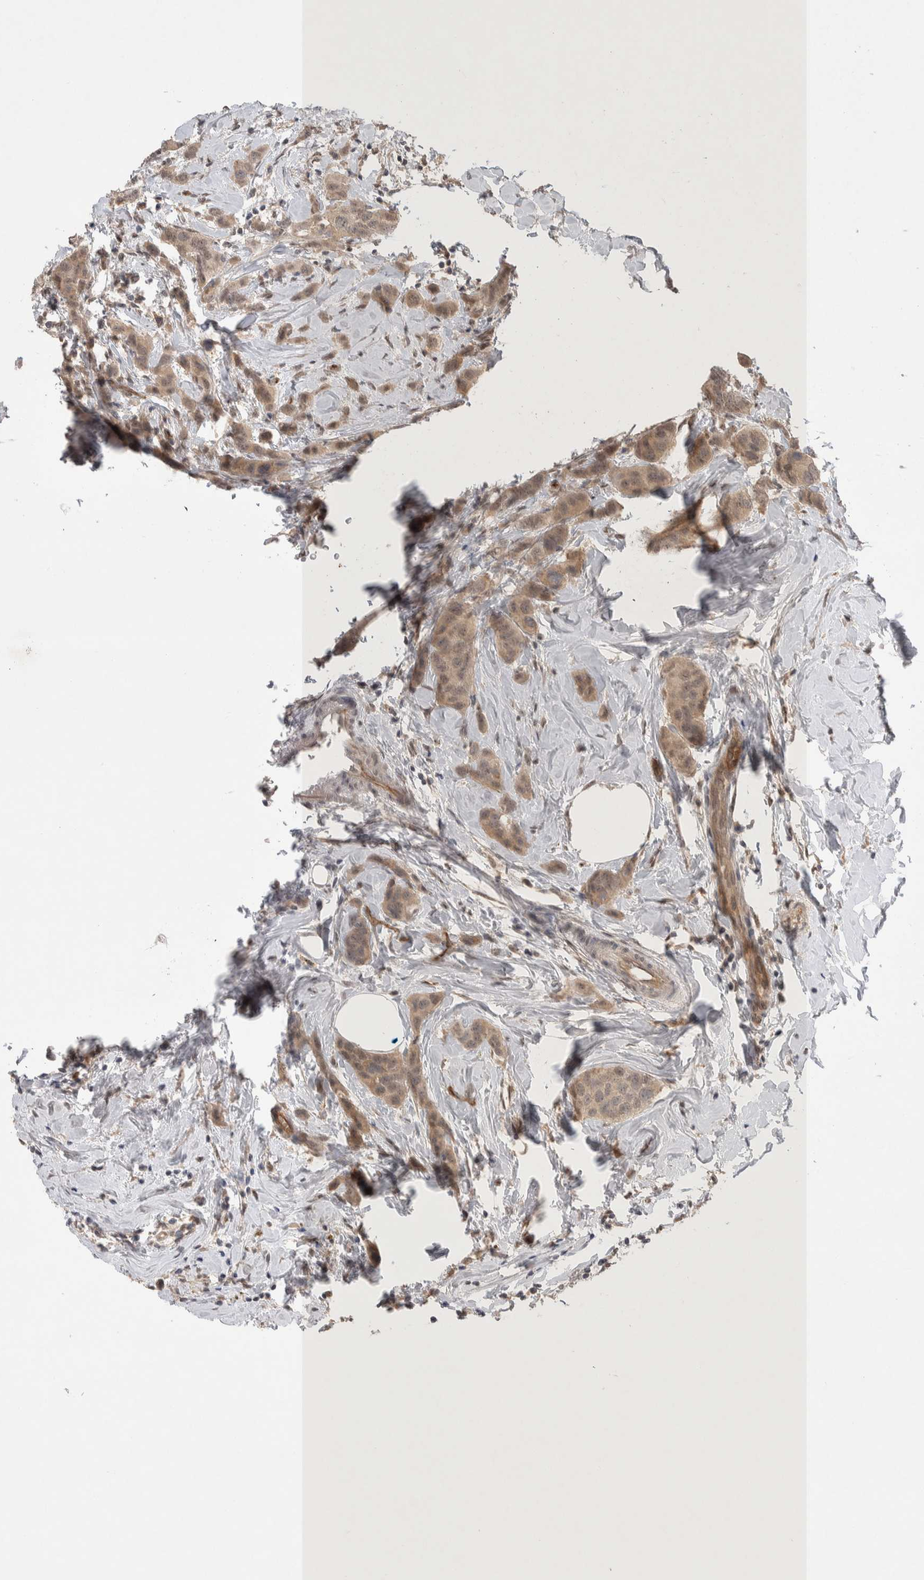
{"staining": {"intensity": "weak", "quantity": "25%-75%", "location": "cytoplasmic/membranous"}, "tissue": "breast cancer", "cell_type": "Tumor cells", "image_type": "cancer", "snomed": [{"axis": "morphology", "description": "Duct carcinoma"}, {"axis": "topography", "description": "Breast"}], "caption": "An immunohistochemistry image of tumor tissue is shown. Protein staining in brown labels weak cytoplasmic/membranous positivity in breast cancer within tumor cells.", "gene": "ZNF704", "patient": {"sex": "female", "age": 50}}